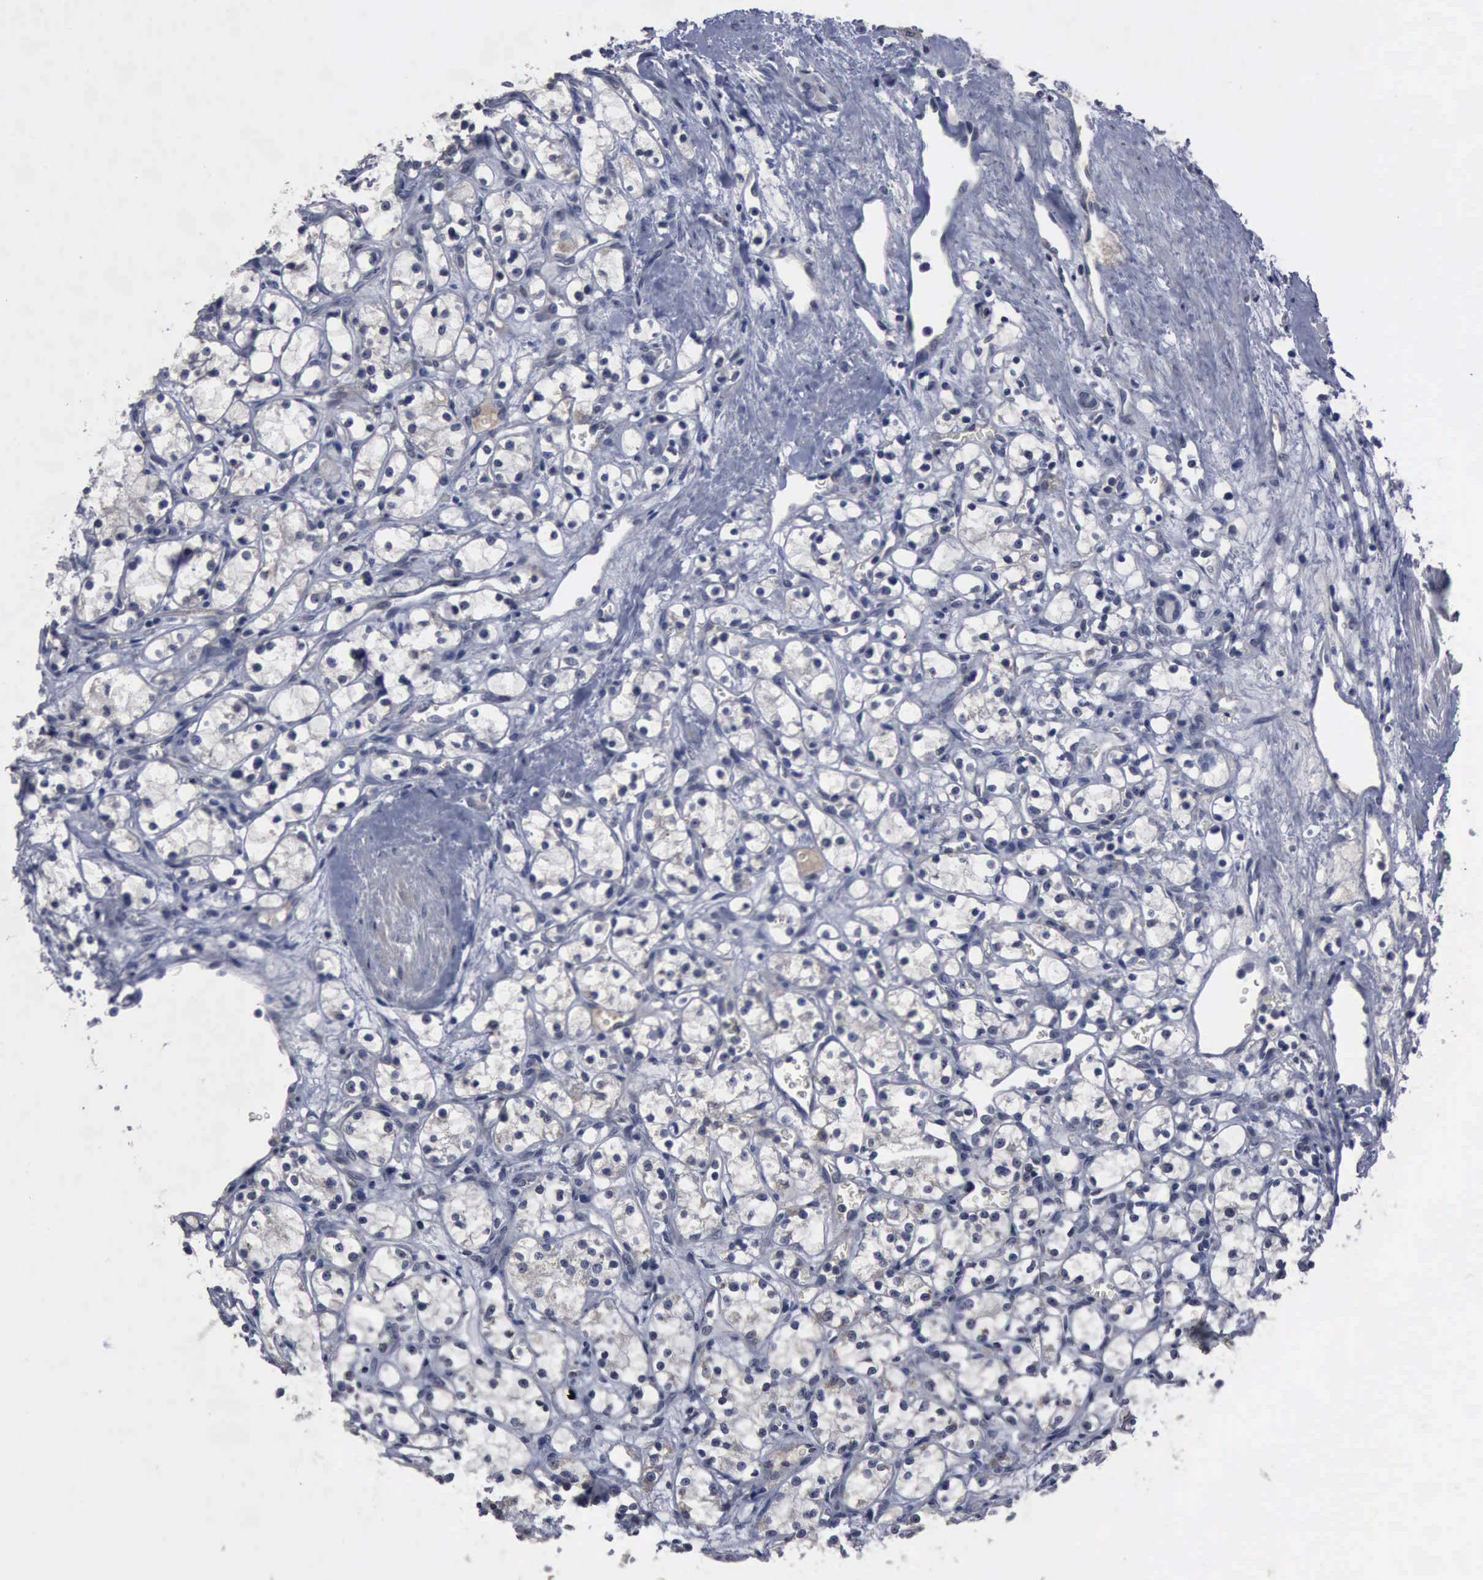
{"staining": {"intensity": "negative", "quantity": "none", "location": "none"}, "tissue": "renal cancer", "cell_type": "Tumor cells", "image_type": "cancer", "snomed": [{"axis": "morphology", "description": "Adenocarcinoma, NOS"}, {"axis": "topography", "description": "Kidney"}], "caption": "High power microscopy histopathology image of an immunohistochemistry (IHC) micrograph of renal cancer, revealing no significant staining in tumor cells.", "gene": "MYO18B", "patient": {"sex": "male", "age": 61}}